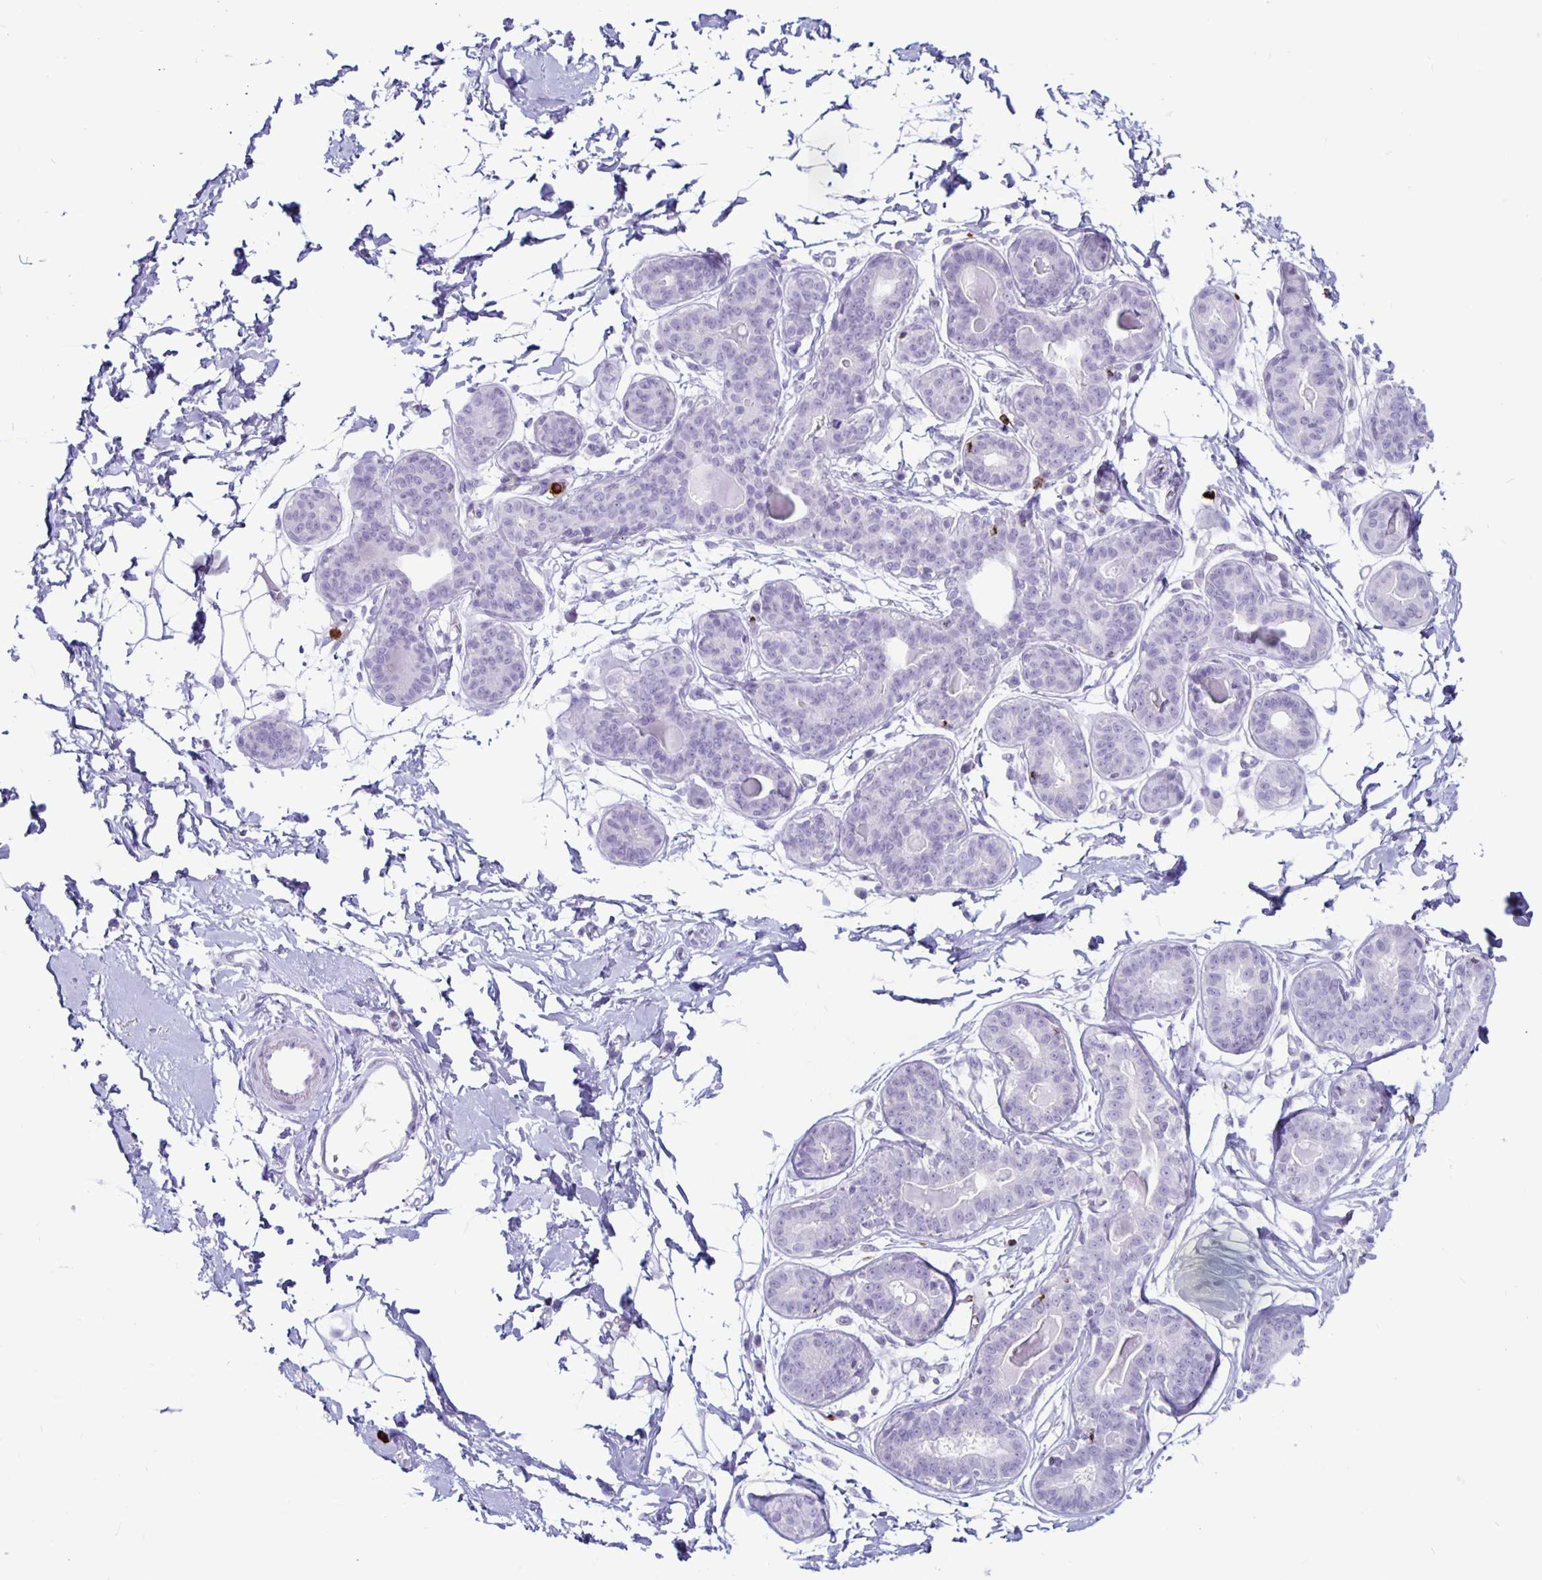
{"staining": {"intensity": "negative", "quantity": "none", "location": "none"}, "tissue": "breast", "cell_type": "Adipocytes", "image_type": "normal", "snomed": [{"axis": "morphology", "description": "Normal tissue, NOS"}, {"axis": "topography", "description": "Breast"}], "caption": "Immunohistochemistry (IHC) photomicrograph of normal human breast stained for a protein (brown), which exhibits no staining in adipocytes. (DAB immunohistochemistry (IHC), high magnification).", "gene": "GZMK", "patient": {"sex": "female", "age": 45}}